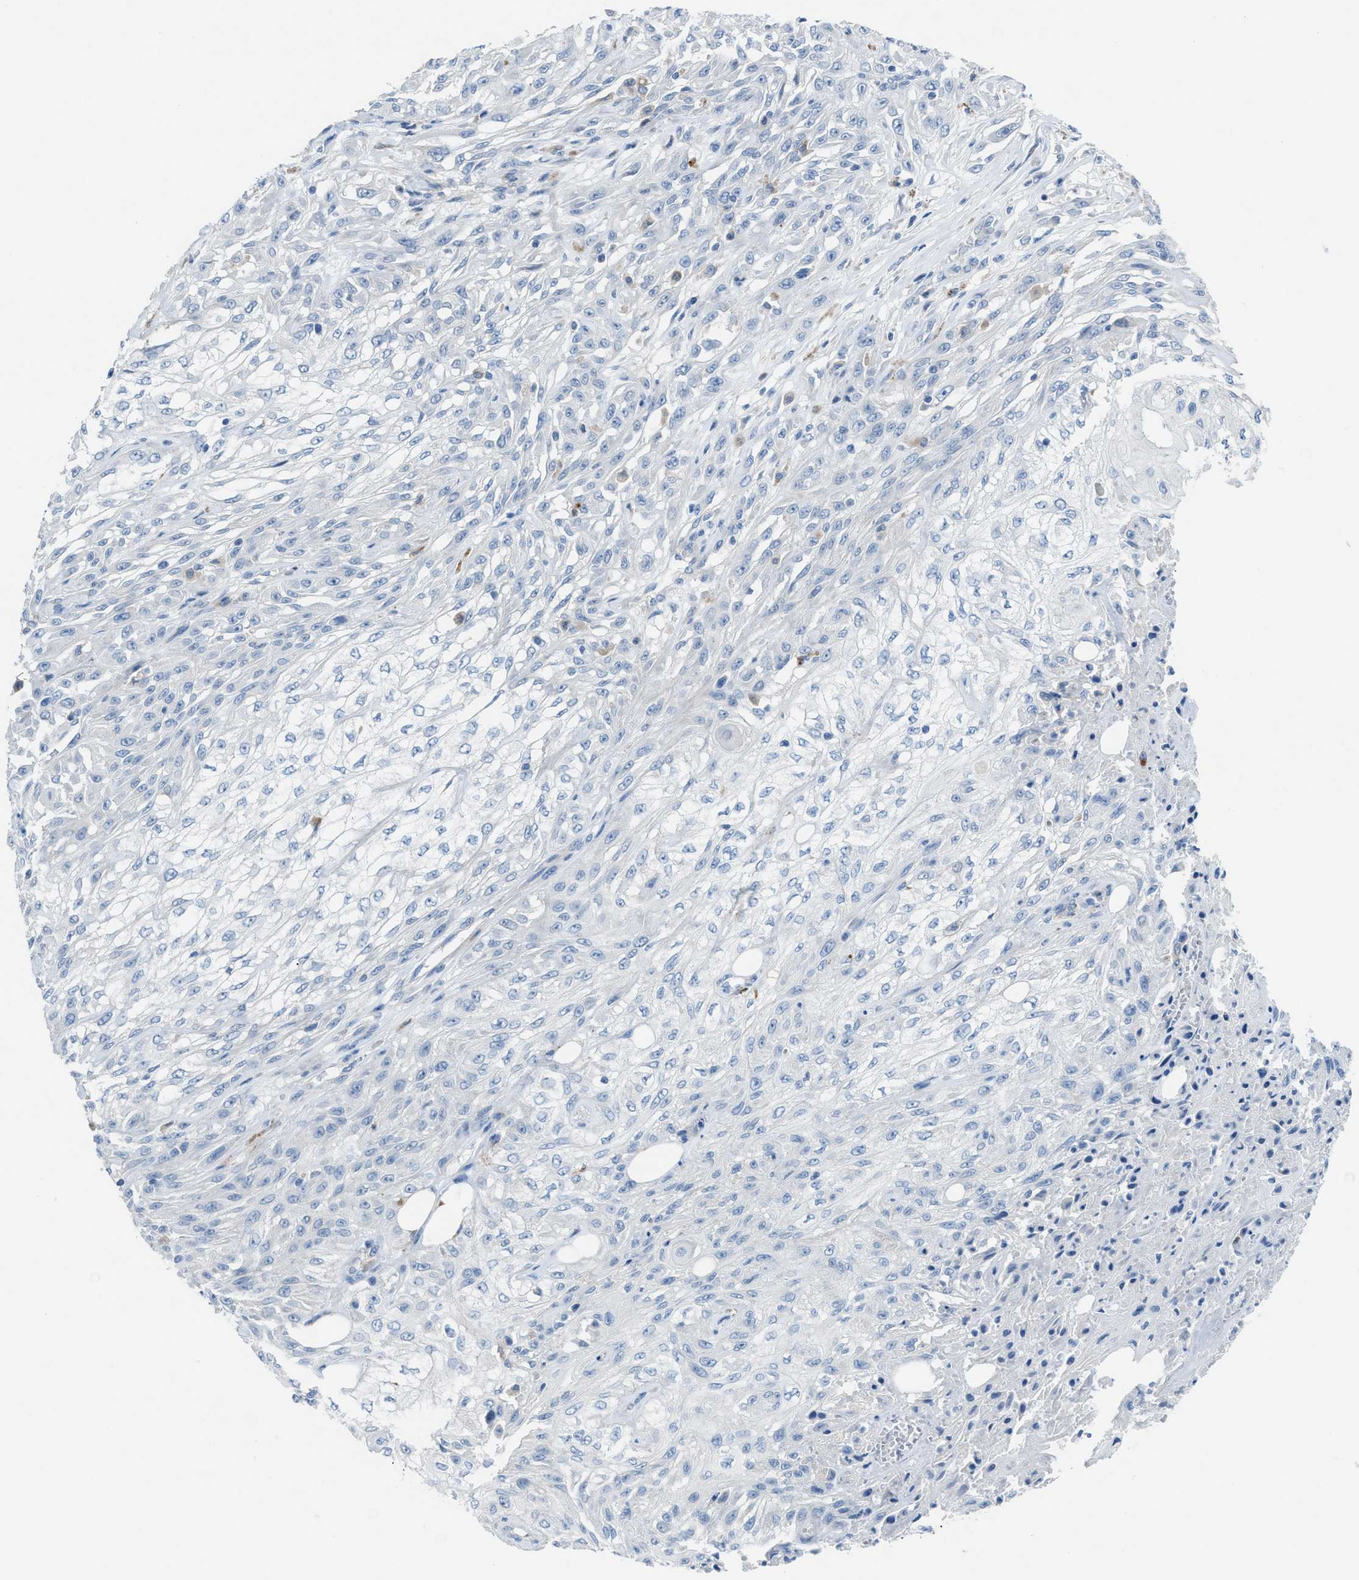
{"staining": {"intensity": "negative", "quantity": "none", "location": "none"}, "tissue": "skin cancer", "cell_type": "Tumor cells", "image_type": "cancer", "snomed": [{"axis": "morphology", "description": "Squamous cell carcinoma, NOS"}, {"axis": "morphology", "description": "Squamous cell carcinoma, metastatic, NOS"}, {"axis": "topography", "description": "Skin"}, {"axis": "topography", "description": "Lymph node"}], "caption": "High magnification brightfield microscopy of metastatic squamous cell carcinoma (skin) stained with DAB (3,3'-diaminobenzidine) (brown) and counterstained with hematoxylin (blue): tumor cells show no significant expression.", "gene": "ASPA", "patient": {"sex": "male", "age": 75}}